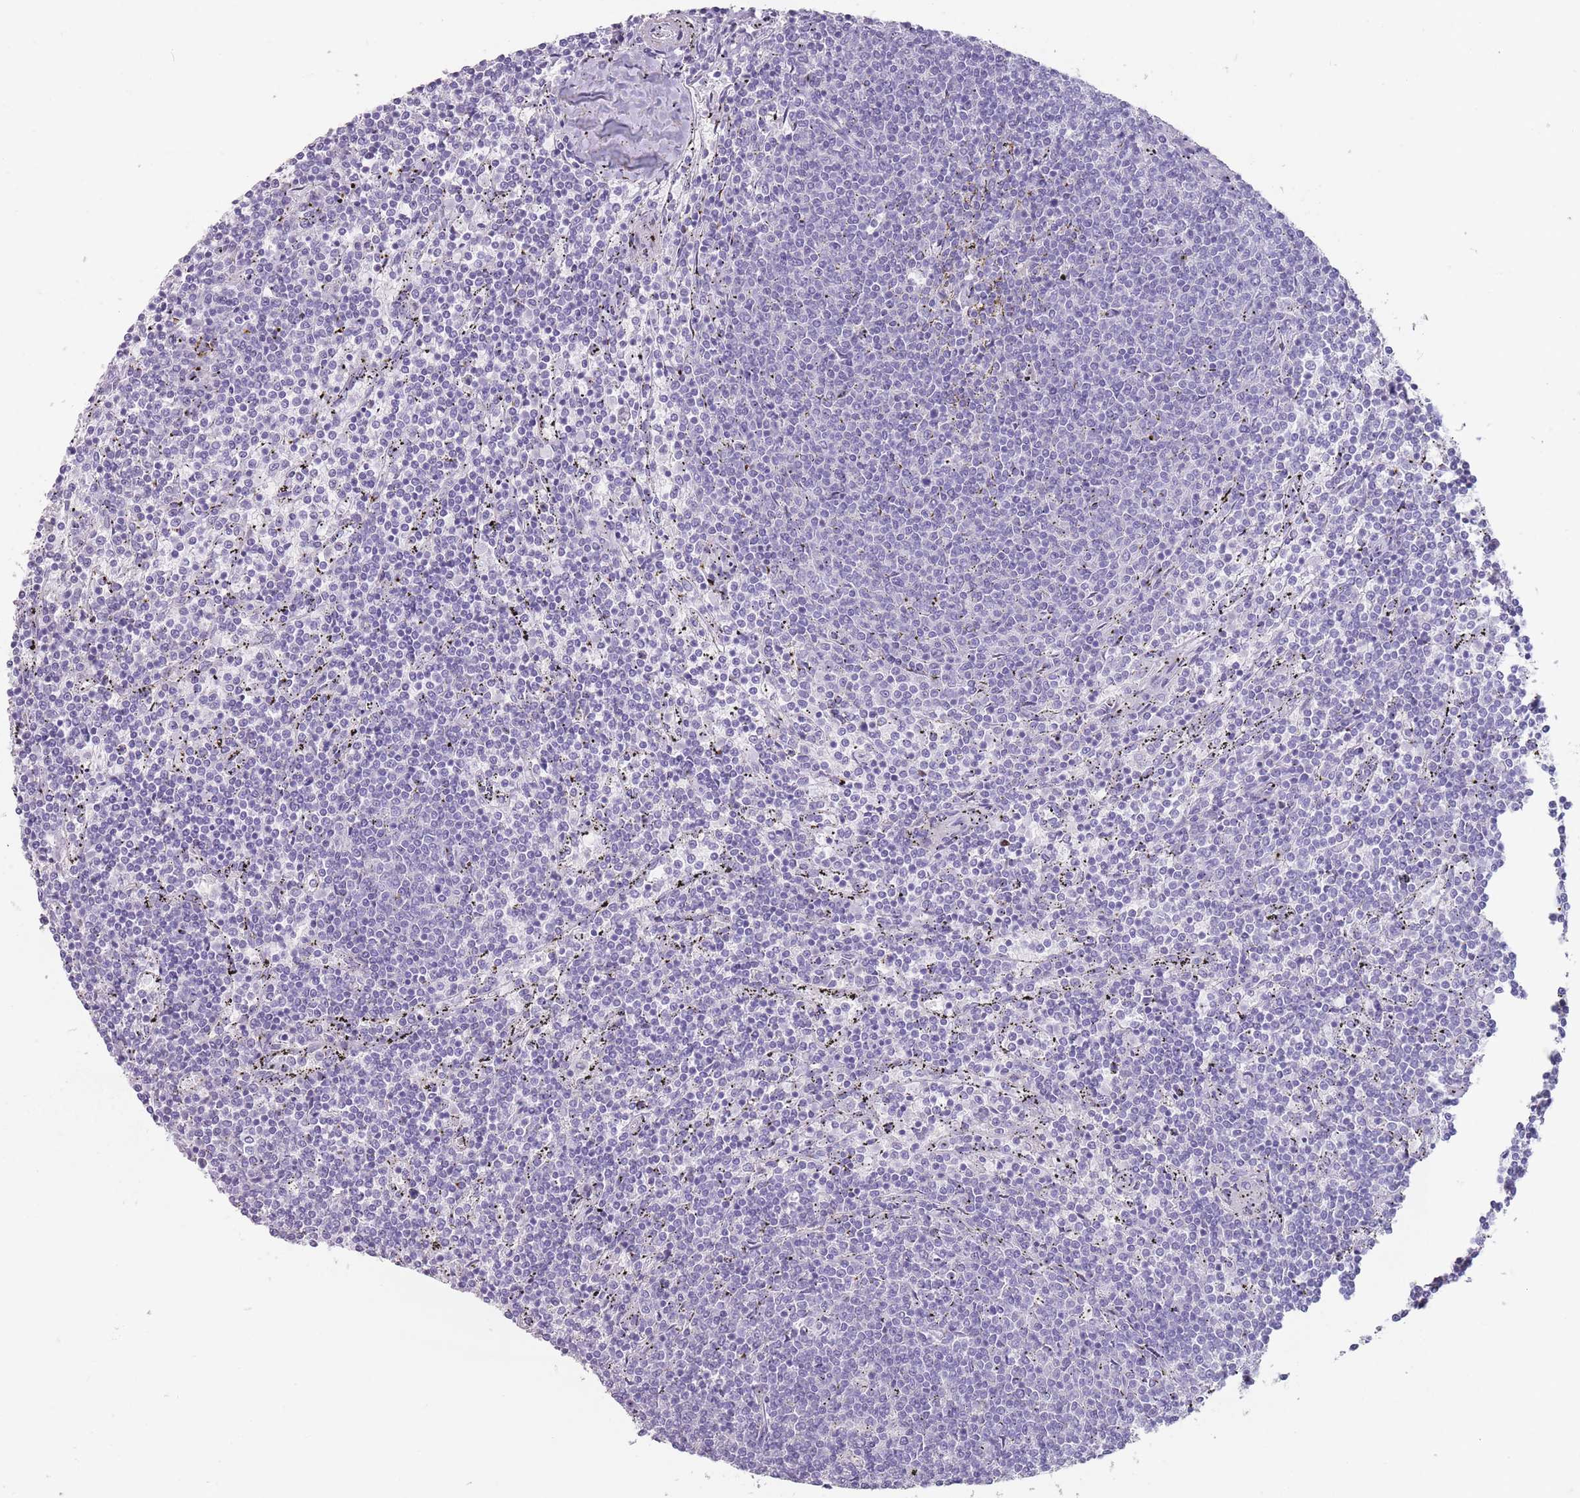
{"staining": {"intensity": "negative", "quantity": "none", "location": "none"}, "tissue": "lymphoma", "cell_type": "Tumor cells", "image_type": "cancer", "snomed": [{"axis": "morphology", "description": "Malignant lymphoma, non-Hodgkin's type, Low grade"}, {"axis": "topography", "description": "Spleen"}], "caption": "The photomicrograph displays no staining of tumor cells in malignant lymphoma, non-Hodgkin's type (low-grade).", "gene": "RHBG", "patient": {"sex": "female", "age": 50}}